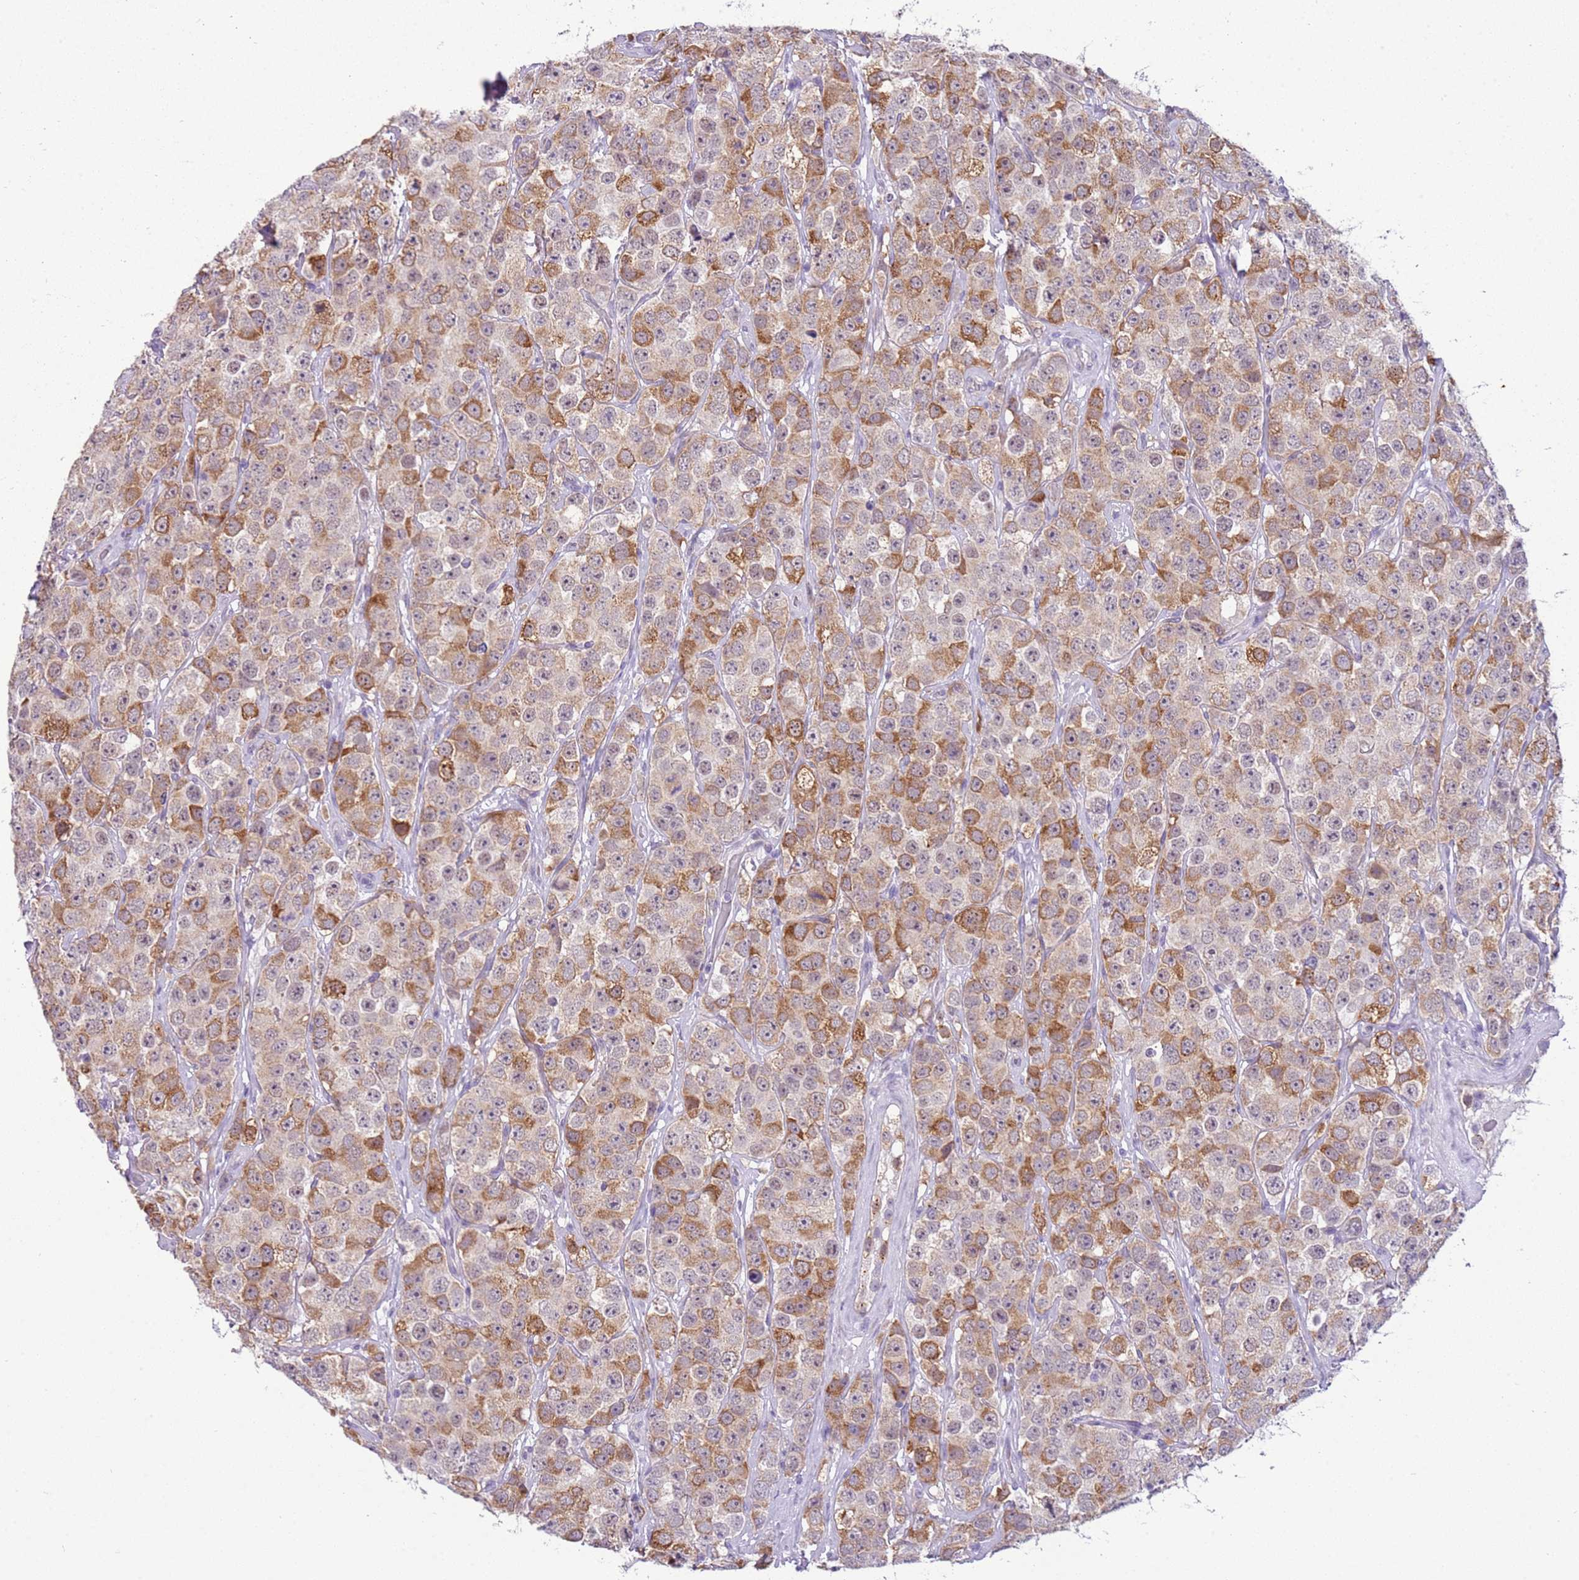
{"staining": {"intensity": "moderate", "quantity": ">75%", "location": "cytoplasmic/membranous"}, "tissue": "testis cancer", "cell_type": "Tumor cells", "image_type": "cancer", "snomed": [{"axis": "morphology", "description": "Seminoma, NOS"}, {"axis": "topography", "description": "Testis"}], "caption": "DAB immunohistochemical staining of testis cancer displays moderate cytoplasmic/membranous protein staining in approximately >75% of tumor cells. (Brightfield microscopy of DAB IHC at high magnification).", "gene": "FAM120C", "patient": {"sex": "male", "age": 28}}